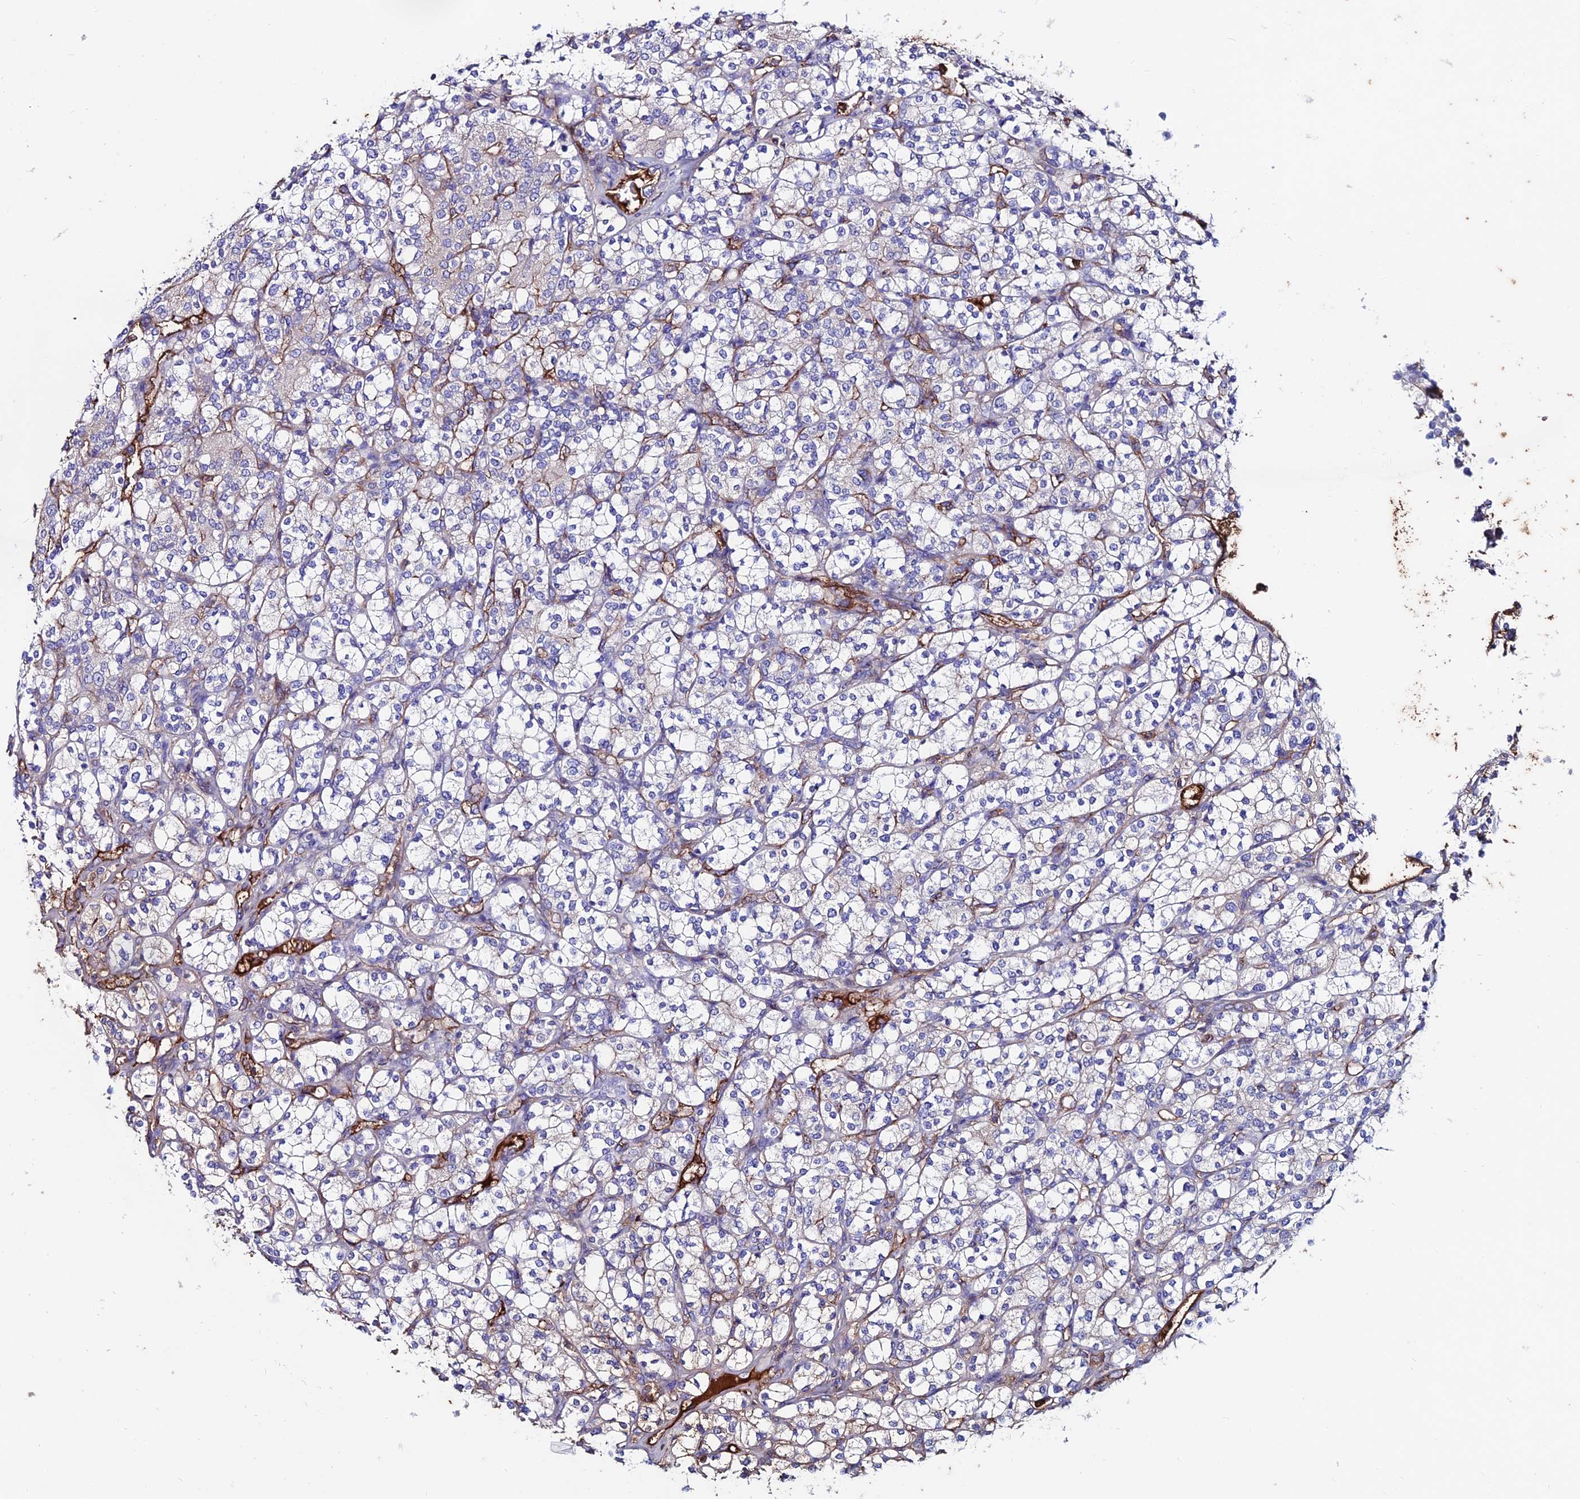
{"staining": {"intensity": "negative", "quantity": "none", "location": "none"}, "tissue": "renal cancer", "cell_type": "Tumor cells", "image_type": "cancer", "snomed": [{"axis": "morphology", "description": "Adenocarcinoma, NOS"}, {"axis": "topography", "description": "Kidney"}], "caption": "Tumor cells are negative for protein expression in human renal adenocarcinoma.", "gene": "SLC25A16", "patient": {"sex": "male", "age": 77}}